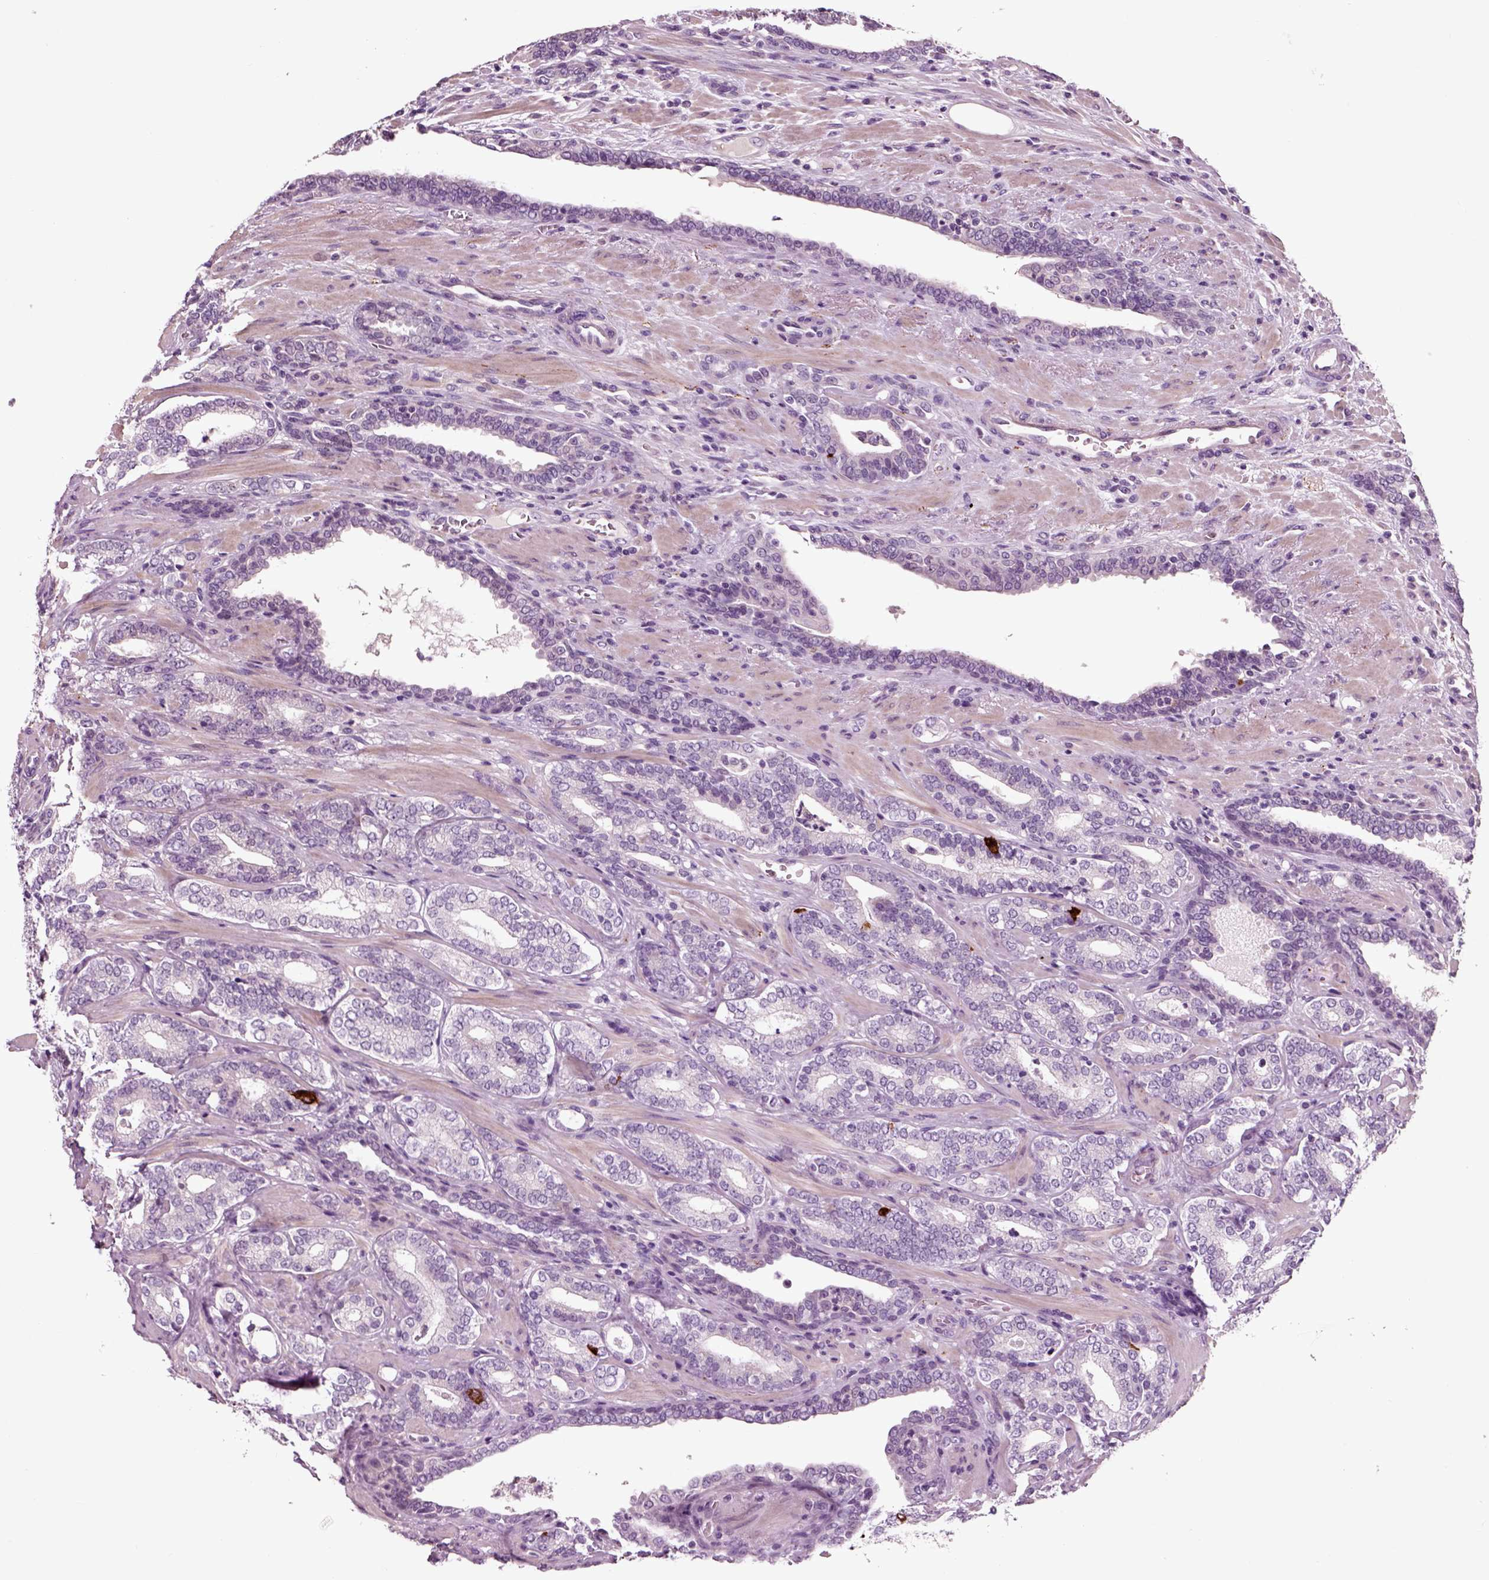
{"staining": {"intensity": "negative", "quantity": "none", "location": "none"}, "tissue": "prostate cancer", "cell_type": "Tumor cells", "image_type": "cancer", "snomed": [{"axis": "morphology", "description": "Adenocarcinoma, Low grade"}, {"axis": "topography", "description": "Prostate"}], "caption": "Protein analysis of adenocarcinoma (low-grade) (prostate) reveals no significant expression in tumor cells.", "gene": "CHGB", "patient": {"sex": "male", "age": 61}}